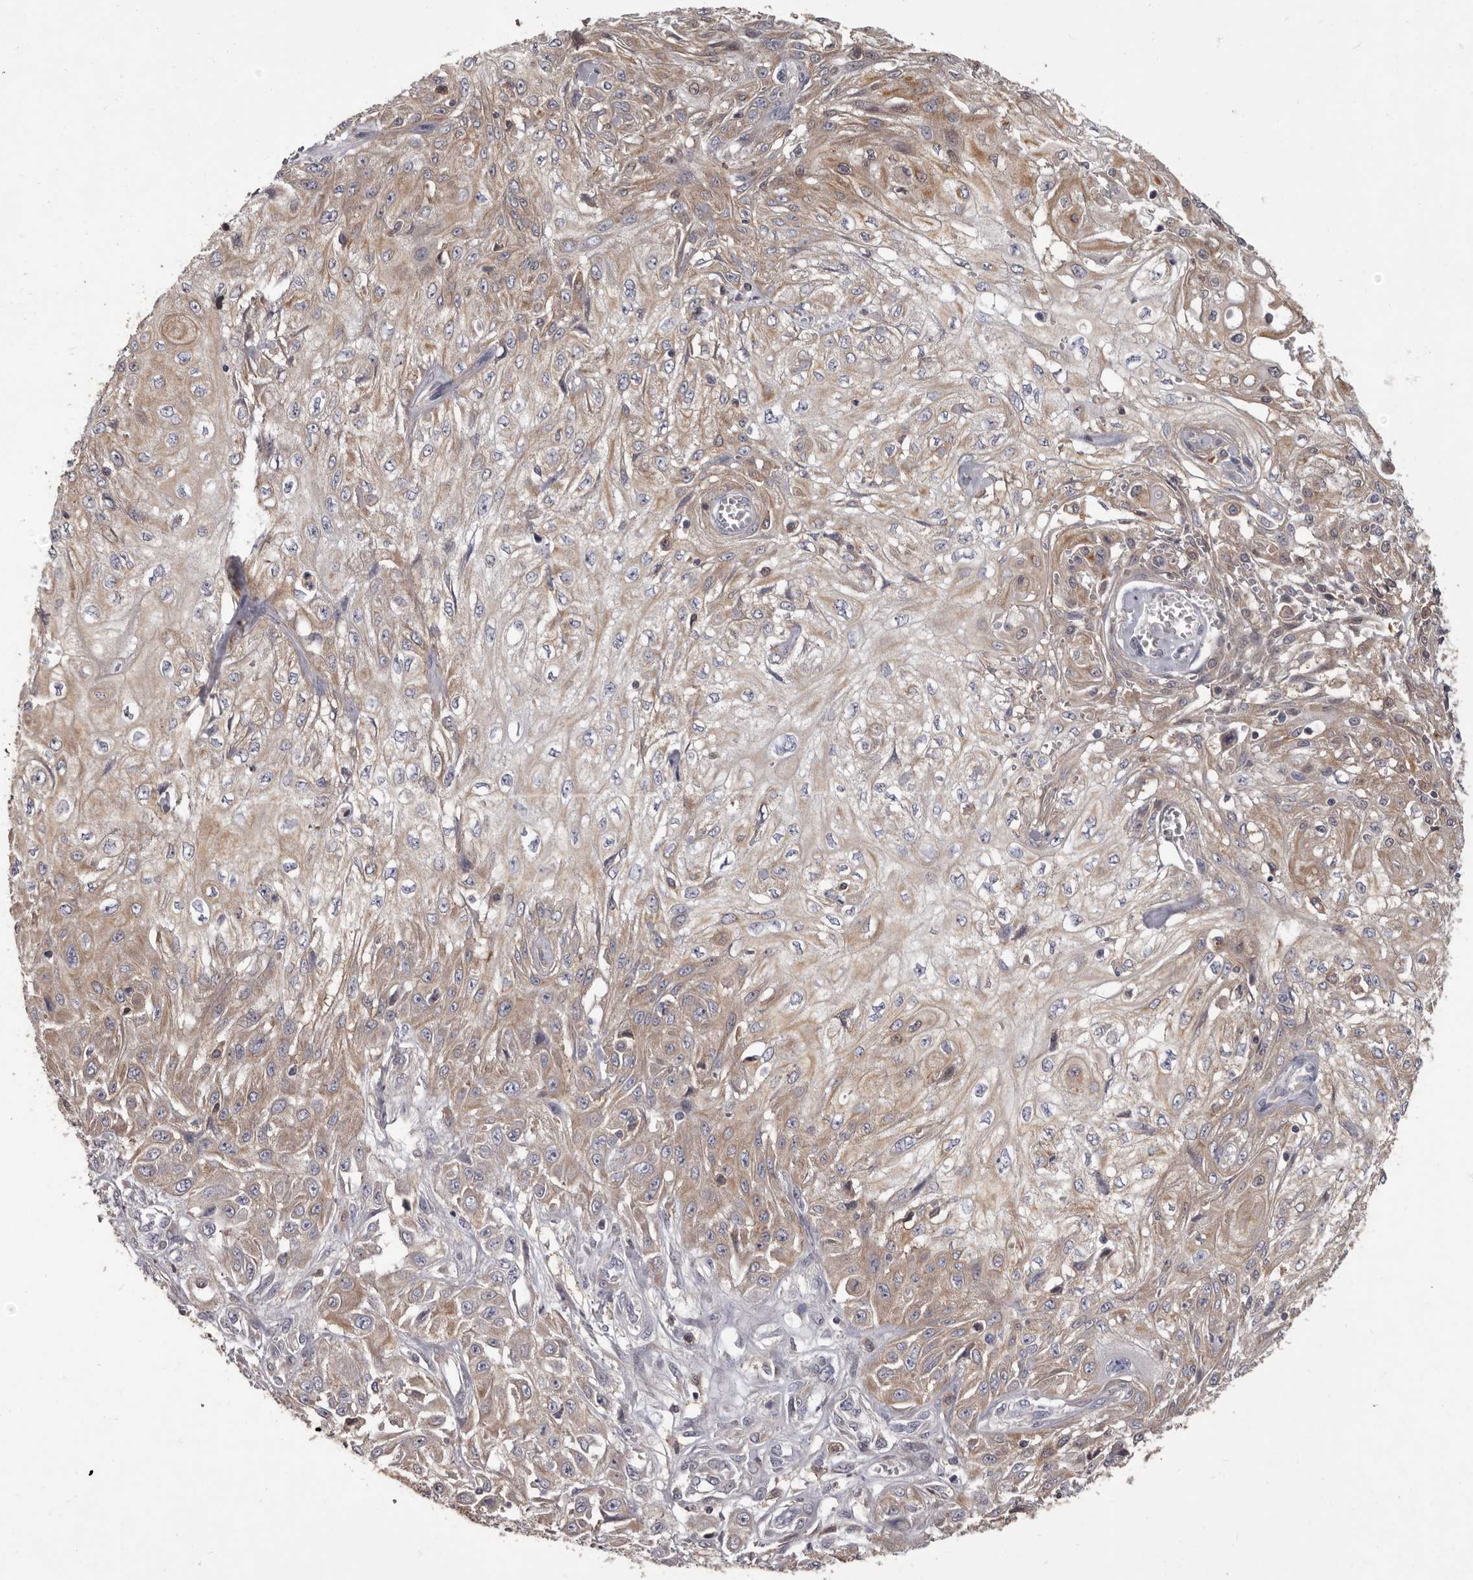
{"staining": {"intensity": "weak", "quantity": ">75%", "location": "cytoplasmic/membranous"}, "tissue": "skin cancer", "cell_type": "Tumor cells", "image_type": "cancer", "snomed": [{"axis": "morphology", "description": "Squamous cell carcinoma, NOS"}, {"axis": "morphology", "description": "Squamous cell carcinoma, metastatic, NOS"}, {"axis": "topography", "description": "Skin"}, {"axis": "topography", "description": "Lymph node"}], "caption": "Immunohistochemical staining of human skin cancer (metastatic squamous cell carcinoma) demonstrates low levels of weak cytoplasmic/membranous protein positivity in approximately >75% of tumor cells.", "gene": "APEH", "patient": {"sex": "male", "age": 75}}